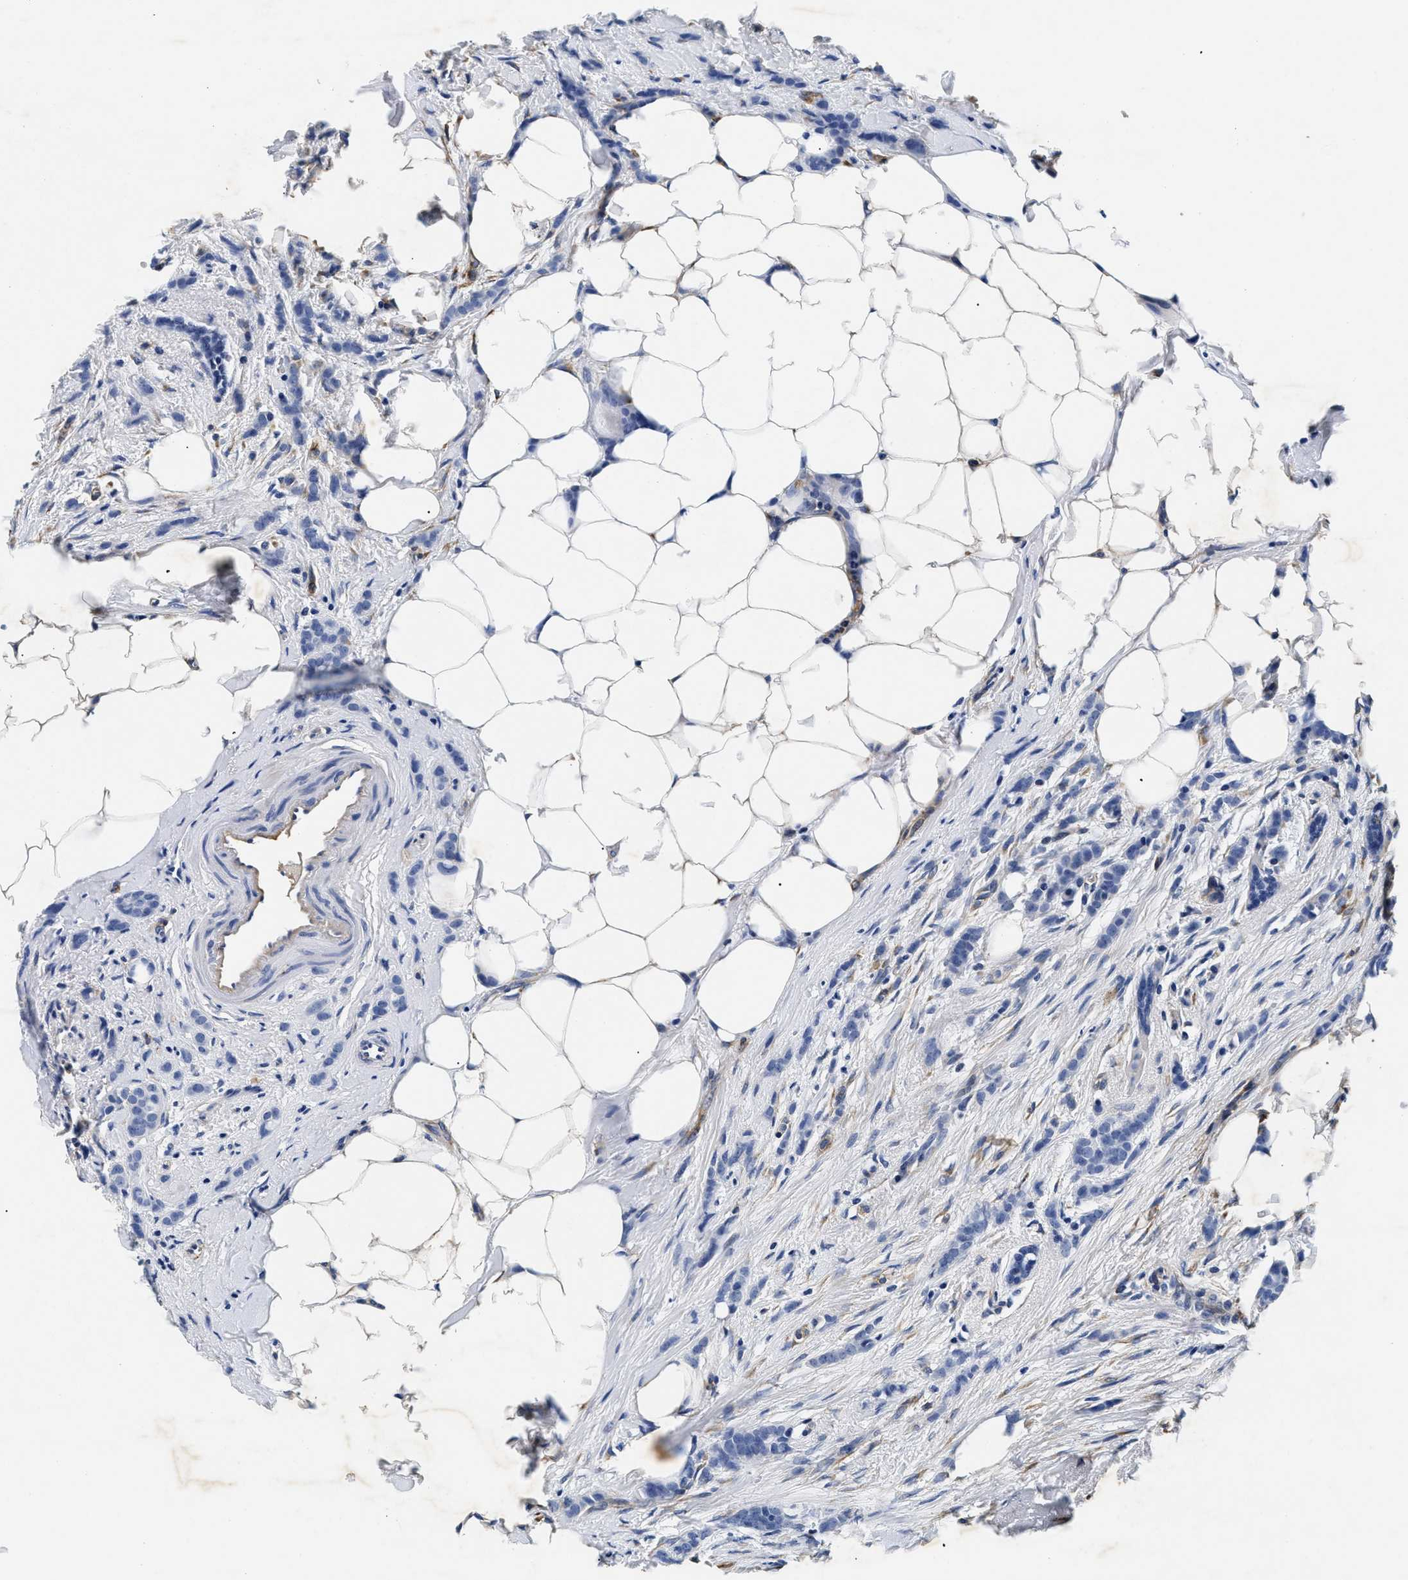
{"staining": {"intensity": "negative", "quantity": "none", "location": "none"}, "tissue": "breast cancer", "cell_type": "Tumor cells", "image_type": "cancer", "snomed": [{"axis": "morphology", "description": "Lobular carcinoma, in situ"}, {"axis": "morphology", "description": "Lobular carcinoma"}, {"axis": "topography", "description": "Breast"}], "caption": "Human breast cancer stained for a protein using IHC demonstrates no positivity in tumor cells.", "gene": "LAMA3", "patient": {"sex": "female", "age": 41}}